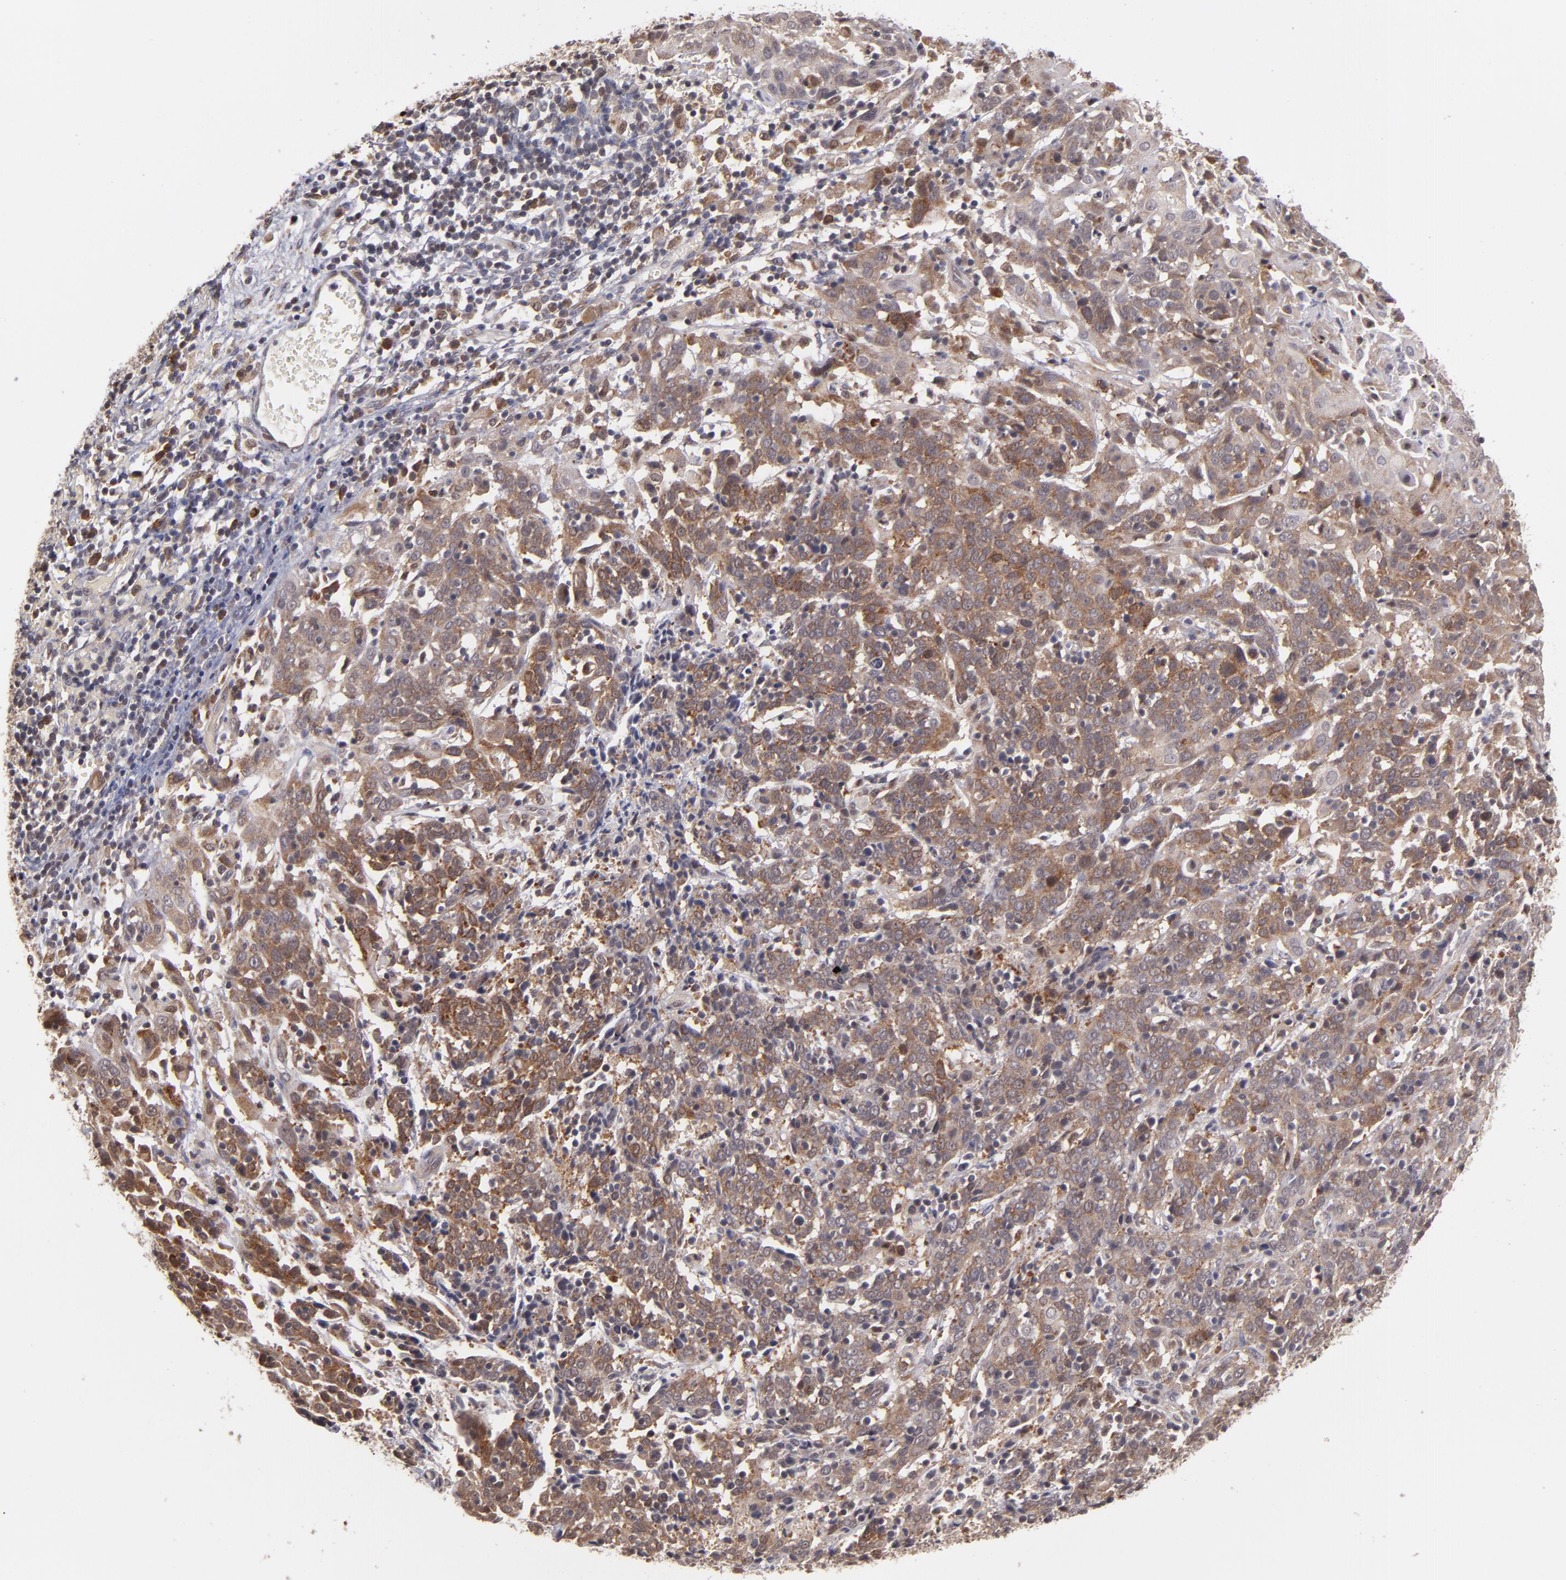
{"staining": {"intensity": "weak", "quantity": ">75%", "location": "cytoplasmic/membranous"}, "tissue": "cervical cancer", "cell_type": "Tumor cells", "image_type": "cancer", "snomed": [{"axis": "morphology", "description": "Normal tissue, NOS"}, {"axis": "morphology", "description": "Squamous cell carcinoma, NOS"}, {"axis": "topography", "description": "Cervix"}], "caption": "Brown immunohistochemical staining in cervical cancer (squamous cell carcinoma) displays weak cytoplasmic/membranous staining in approximately >75% of tumor cells.", "gene": "CASP1", "patient": {"sex": "female", "age": 67}}